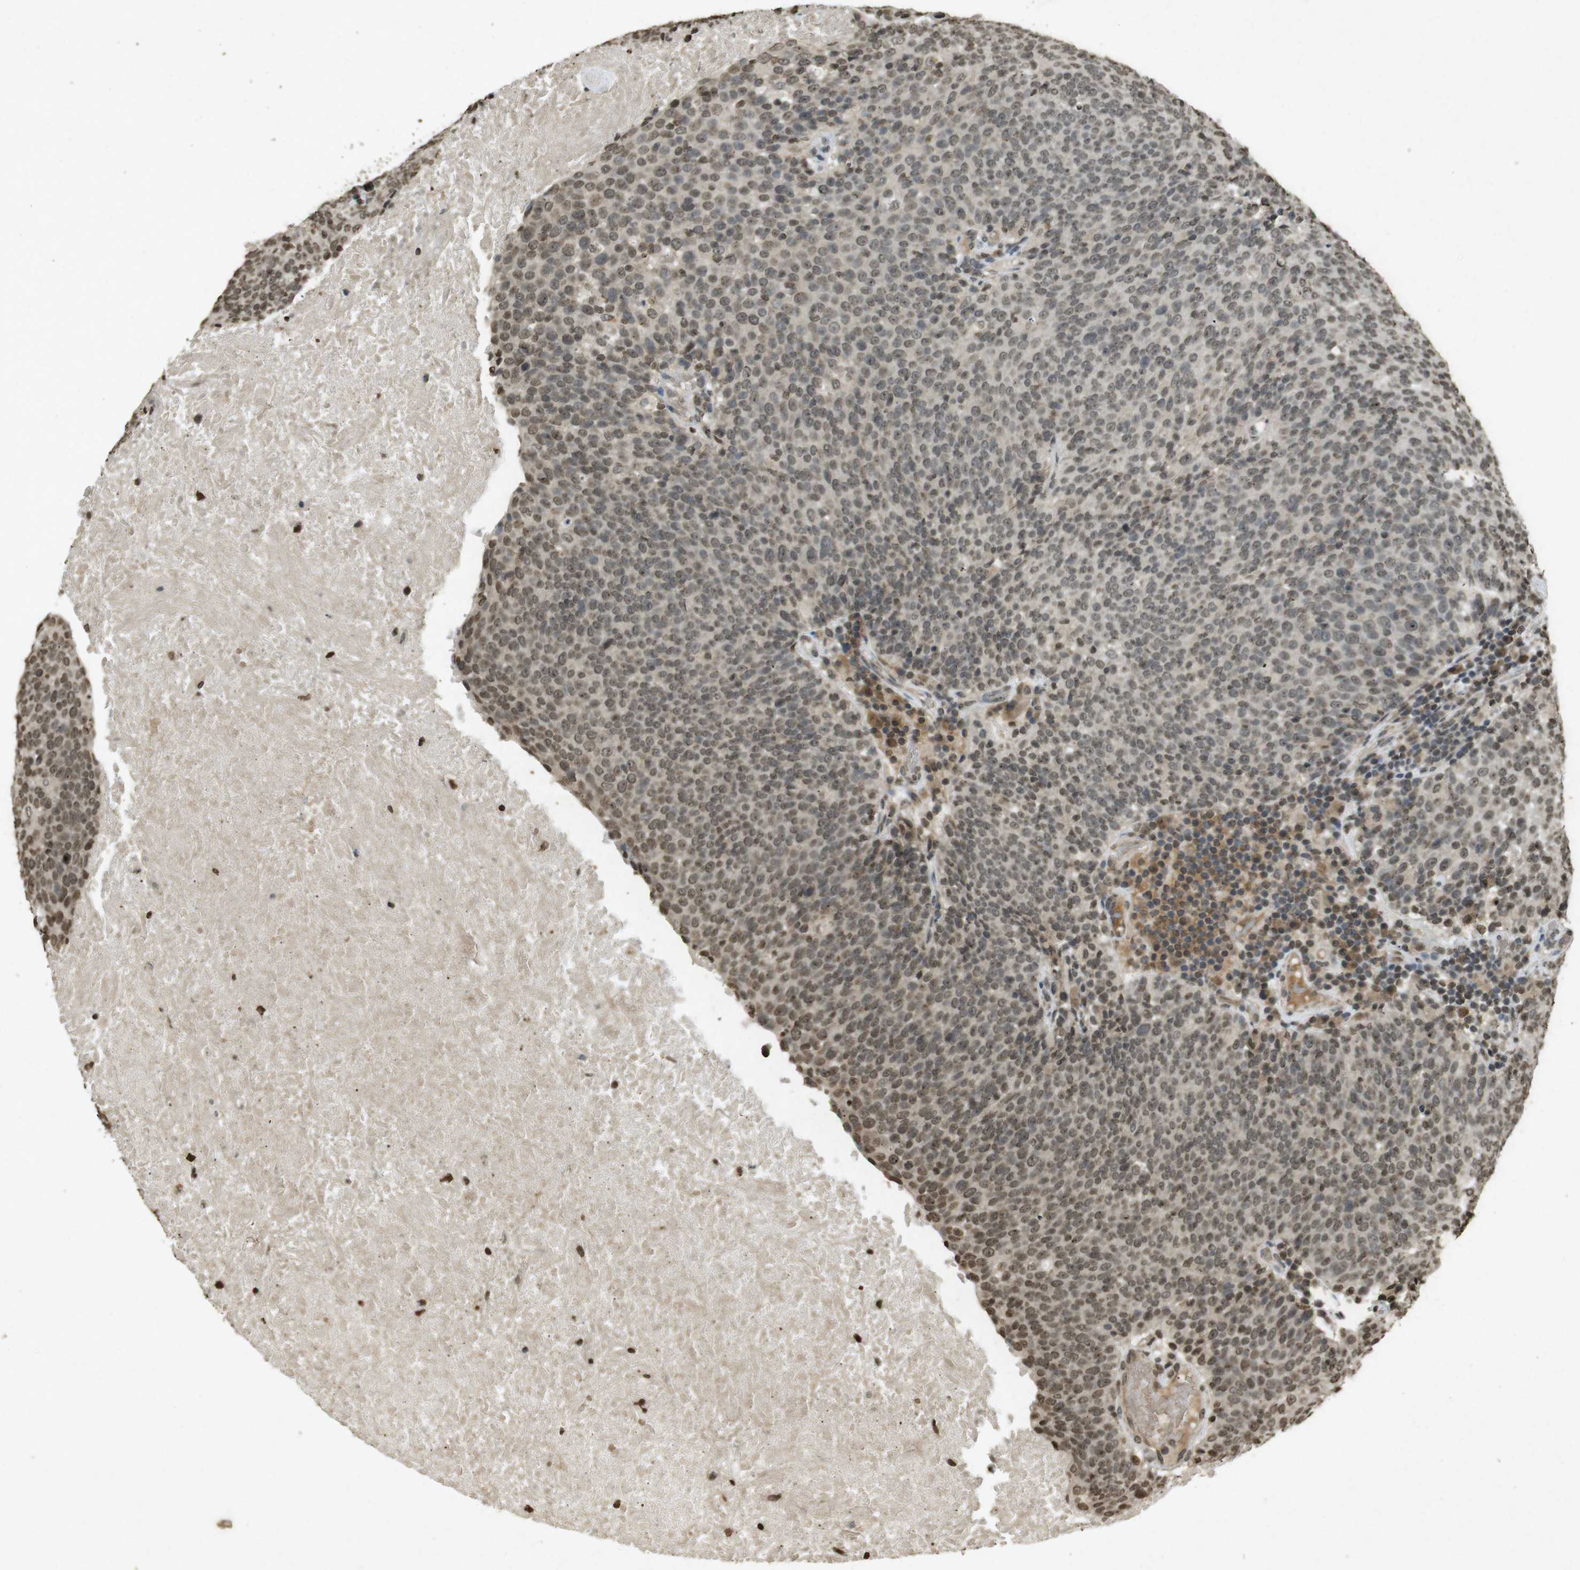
{"staining": {"intensity": "moderate", "quantity": ">75%", "location": "cytoplasmic/membranous,nuclear"}, "tissue": "head and neck cancer", "cell_type": "Tumor cells", "image_type": "cancer", "snomed": [{"axis": "morphology", "description": "Squamous cell carcinoma, NOS"}, {"axis": "morphology", "description": "Squamous cell carcinoma, metastatic, NOS"}, {"axis": "topography", "description": "Lymph node"}, {"axis": "topography", "description": "Head-Neck"}], "caption": "The micrograph reveals staining of metastatic squamous cell carcinoma (head and neck), revealing moderate cytoplasmic/membranous and nuclear protein staining (brown color) within tumor cells.", "gene": "ORC4", "patient": {"sex": "male", "age": 62}}